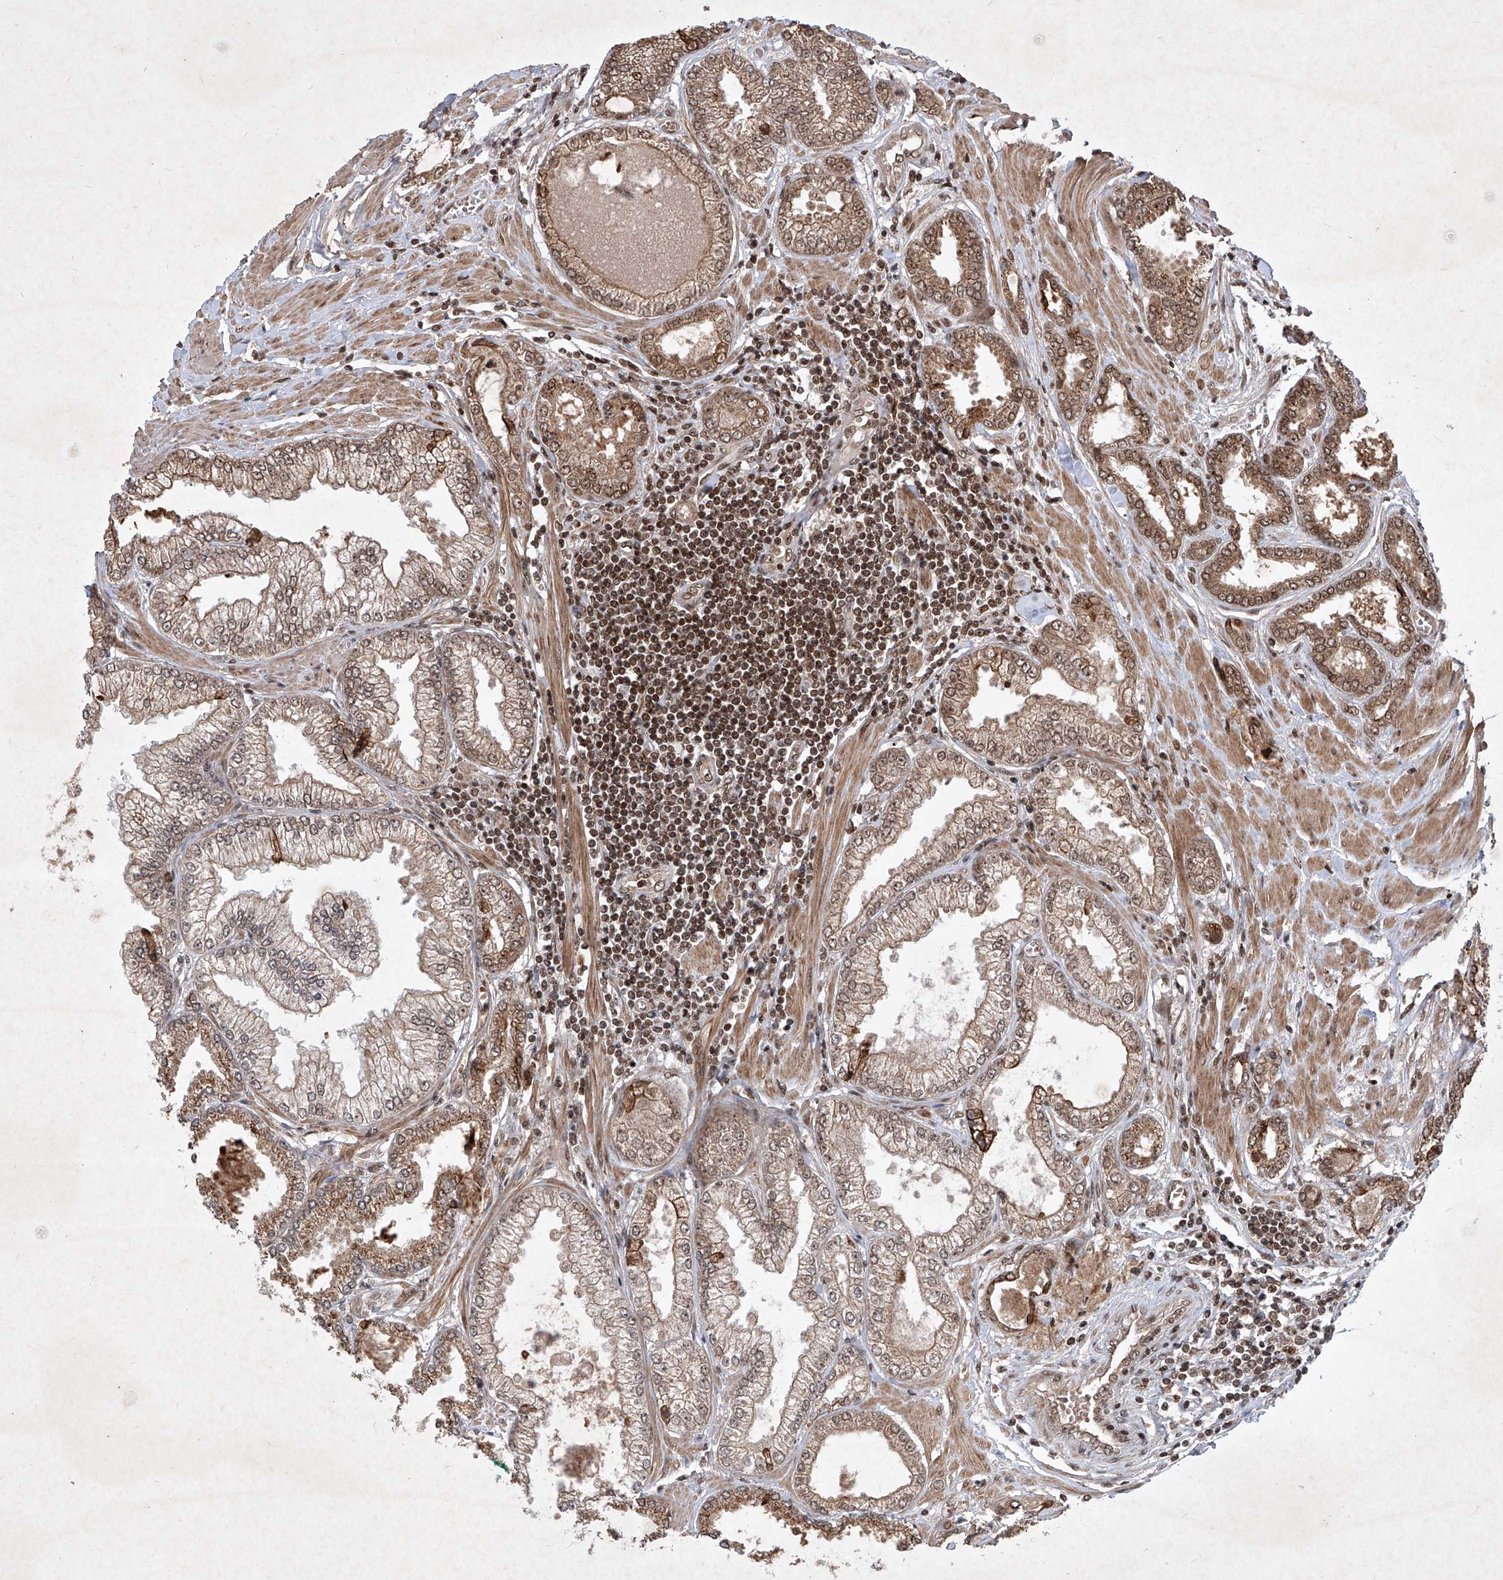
{"staining": {"intensity": "moderate", "quantity": ">75%", "location": "cytoplasmic/membranous,nuclear"}, "tissue": "prostate cancer", "cell_type": "Tumor cells", "image_type": "cancer", "snomed": [{"axis": "morphology", "description": "Adenocarcinoma, Low grade"}, {"axis": "topography", "description": "Prostate"}], "caption": "A histopathology image of prostate cancer stained for a protein shows moderate cytoplasmic/membranous and nuclear brown staining in tumor cells. (IHC, brightfield microscopy, high magnification).", "gene": "IRF2", "patient": {"sex": "male", "age": 62}}